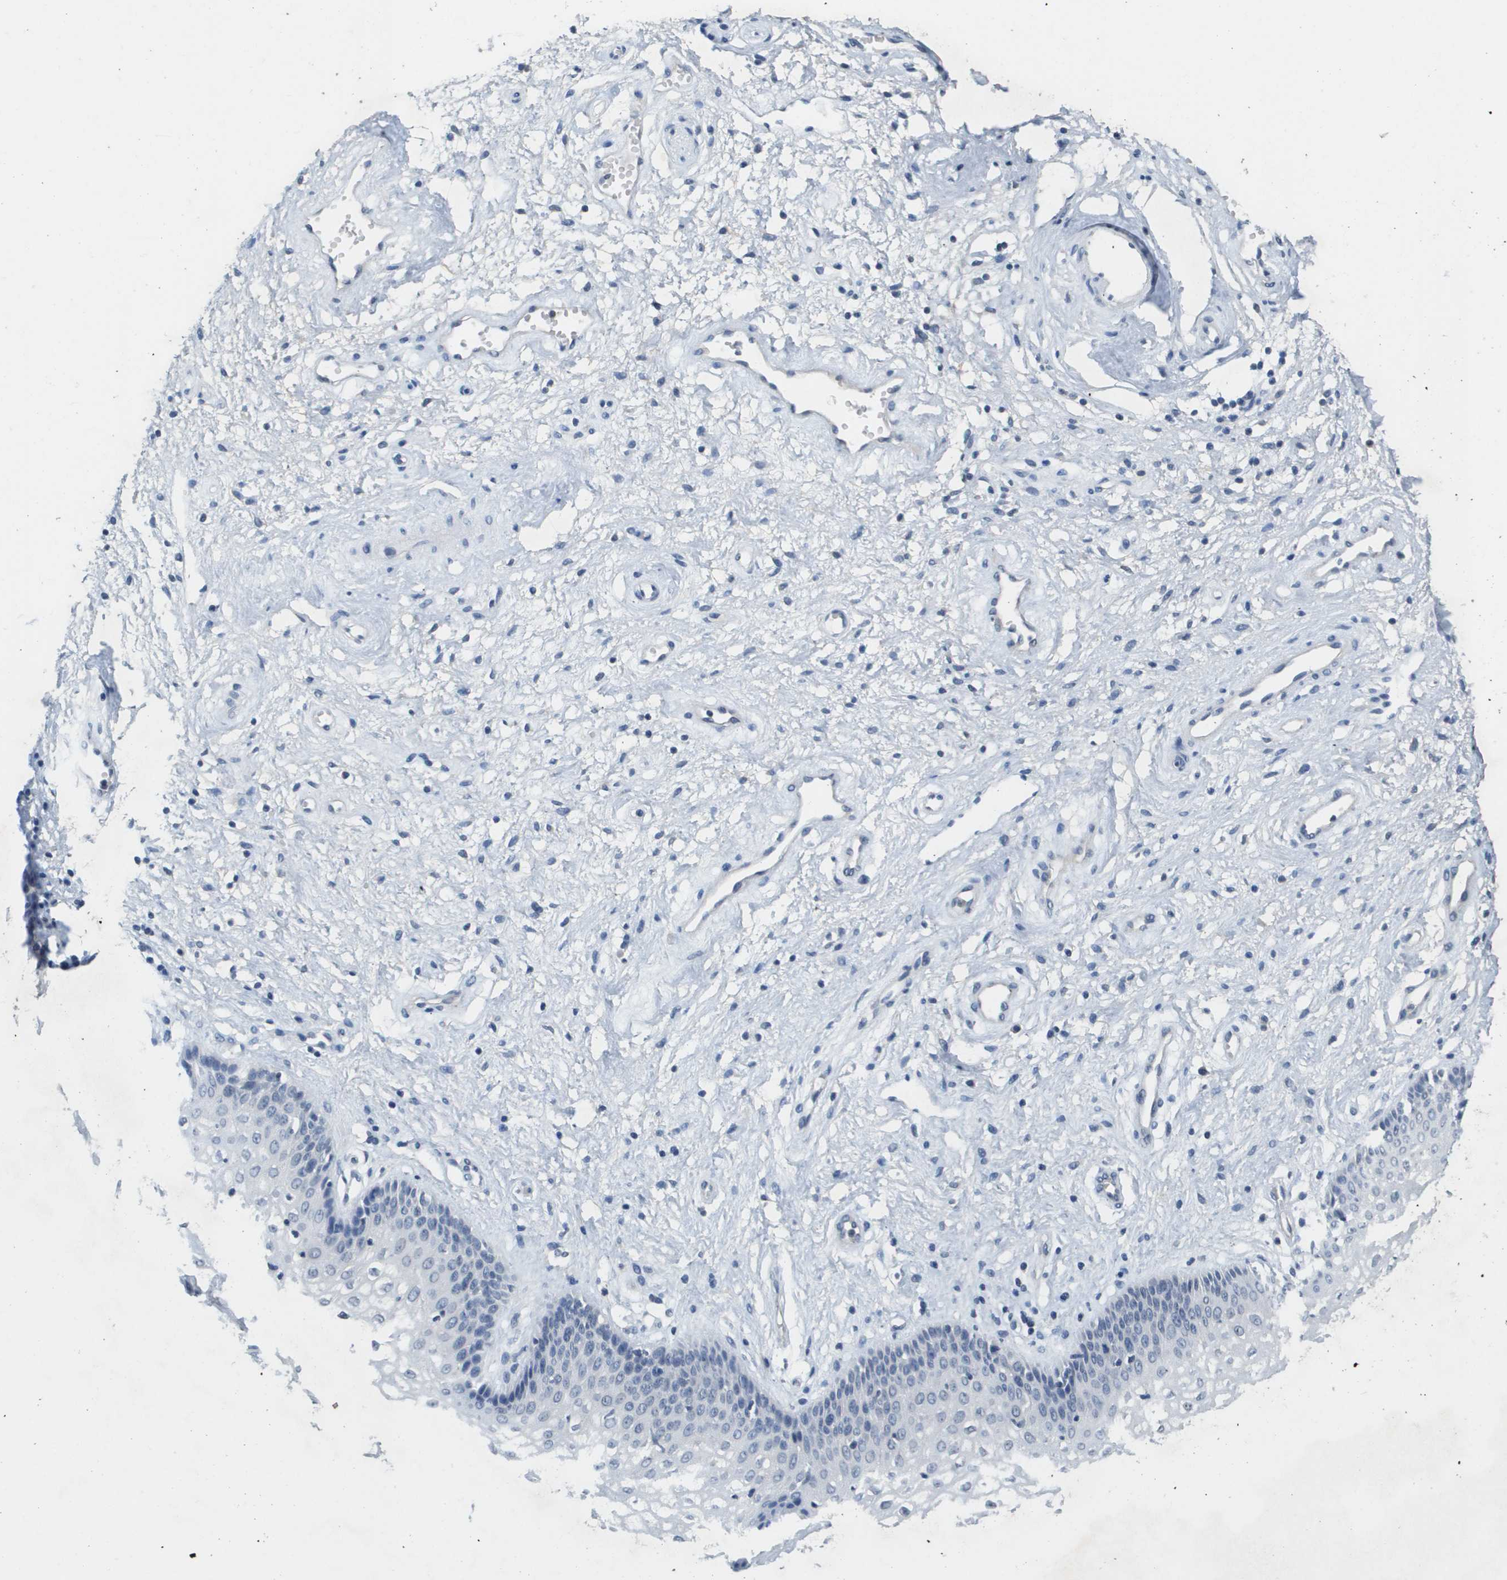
{"staining": {"intensity": "negative", "quantity": "none", "location": "none"}, "tissue": "vagina", "cell_type": "Squamous epithelial cells", "image_type": "normal", "snomed": [{"axis": "morphology", "description": "Normal tissue, NOS"}, {"axis": "topography", "description": "Vagina"}], "caption": "Squamous epithelial cells show no significant positivity in normal vagina. (DAB immunohistochemistry with hematoxylin counter stain).", "gene": "CAPN11", "patient": {"sex": "female", "age": 34}}